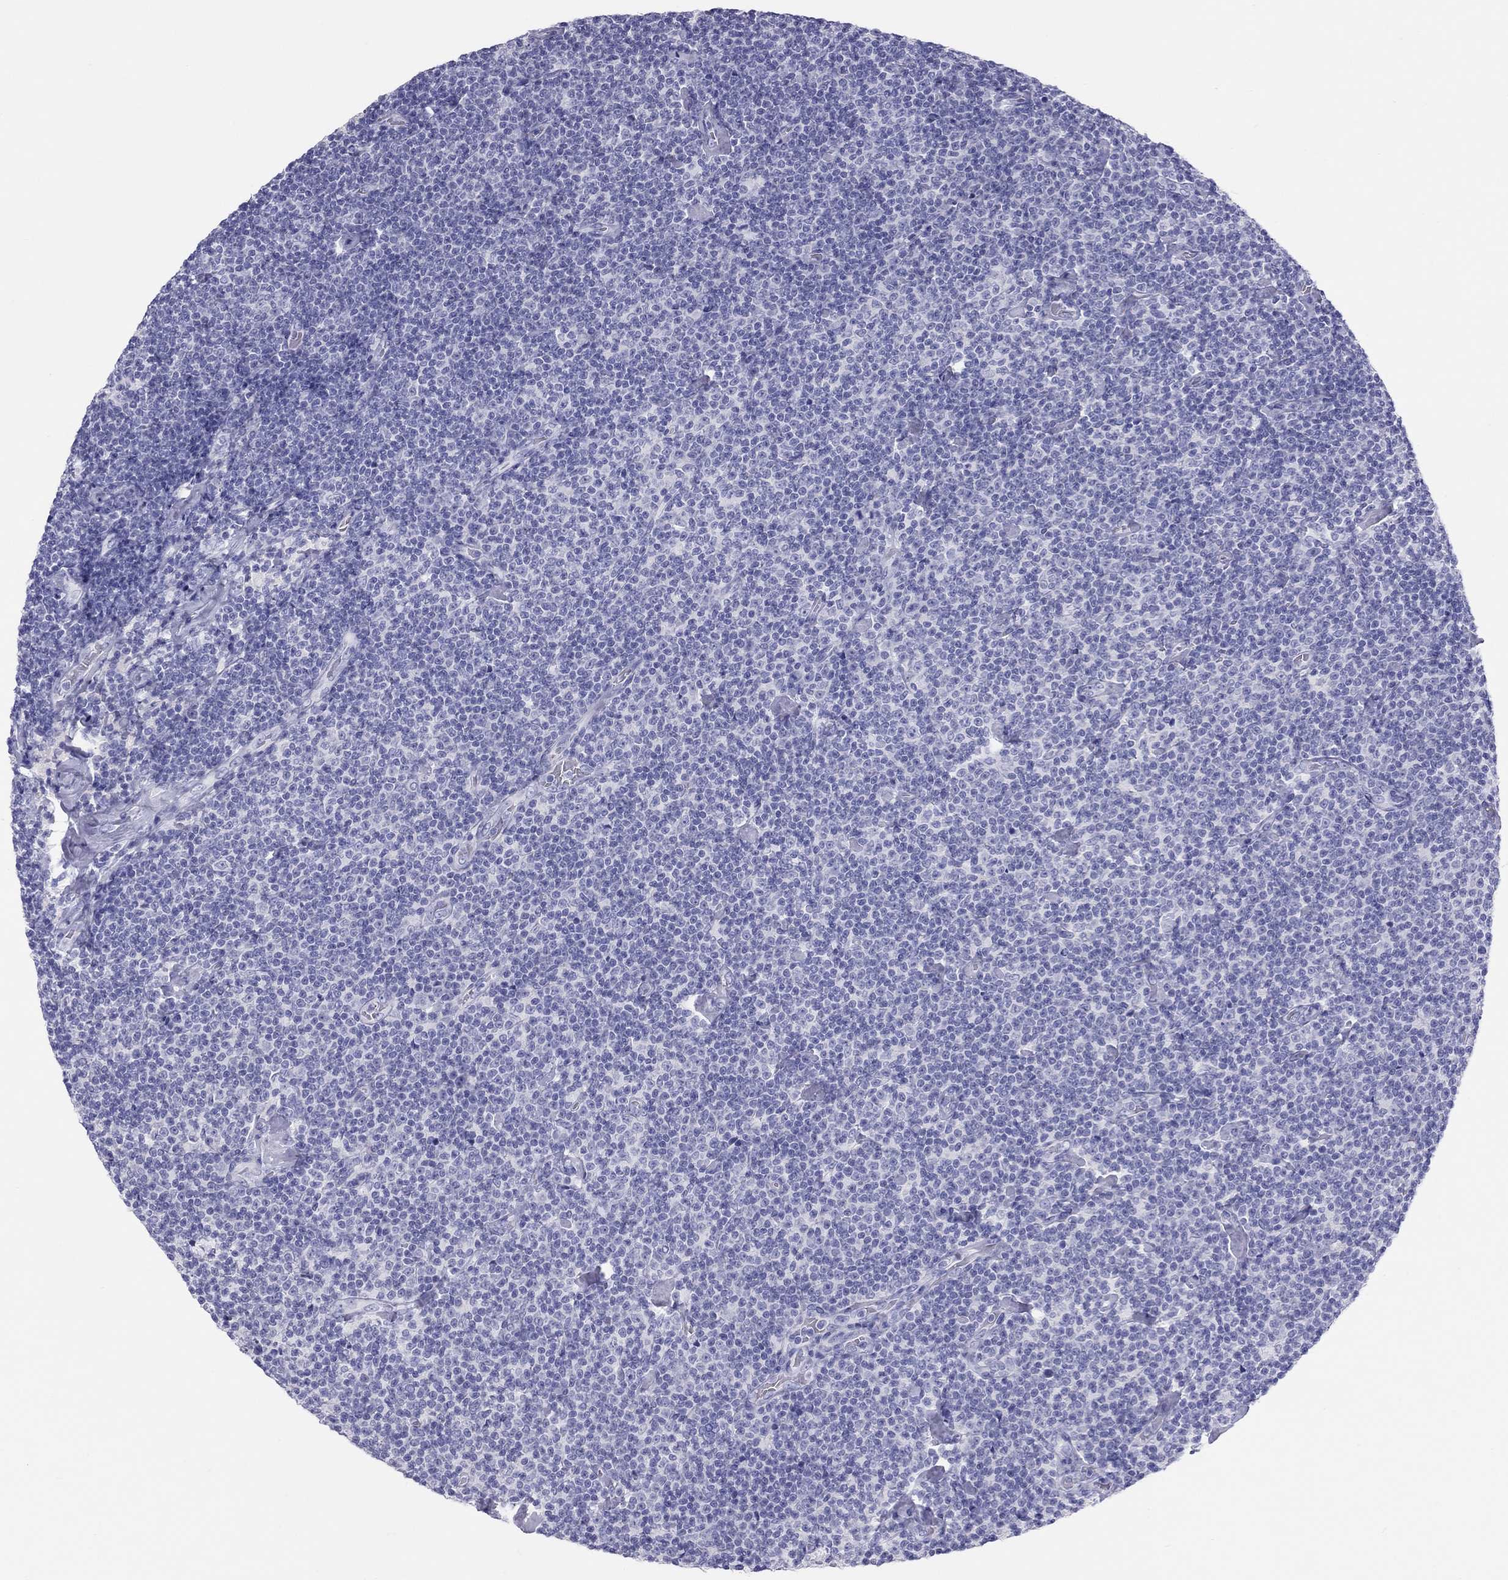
{"staining": {"intensity": "negative", "quantity": "none", "location": "none"}, "tissue": "lymphoma", "cell_type": "Tumor cells", "image_type": "cancer", "snomed": [{"axis": "morphology", "description": "Malignant lymphoma, non-Hodgkin's type, Low grade"}, {"axis": "topography", "description": "Lymph node"}], "caption": "Tumor cells show no significant expression in malignant lymphoma, non-Hodgkin's type (low-grade). (DAB immunohistochemistry (IHC), high magnification).", "gene": "PSMB11", "patient": {"sex": "male", "age": 81}}